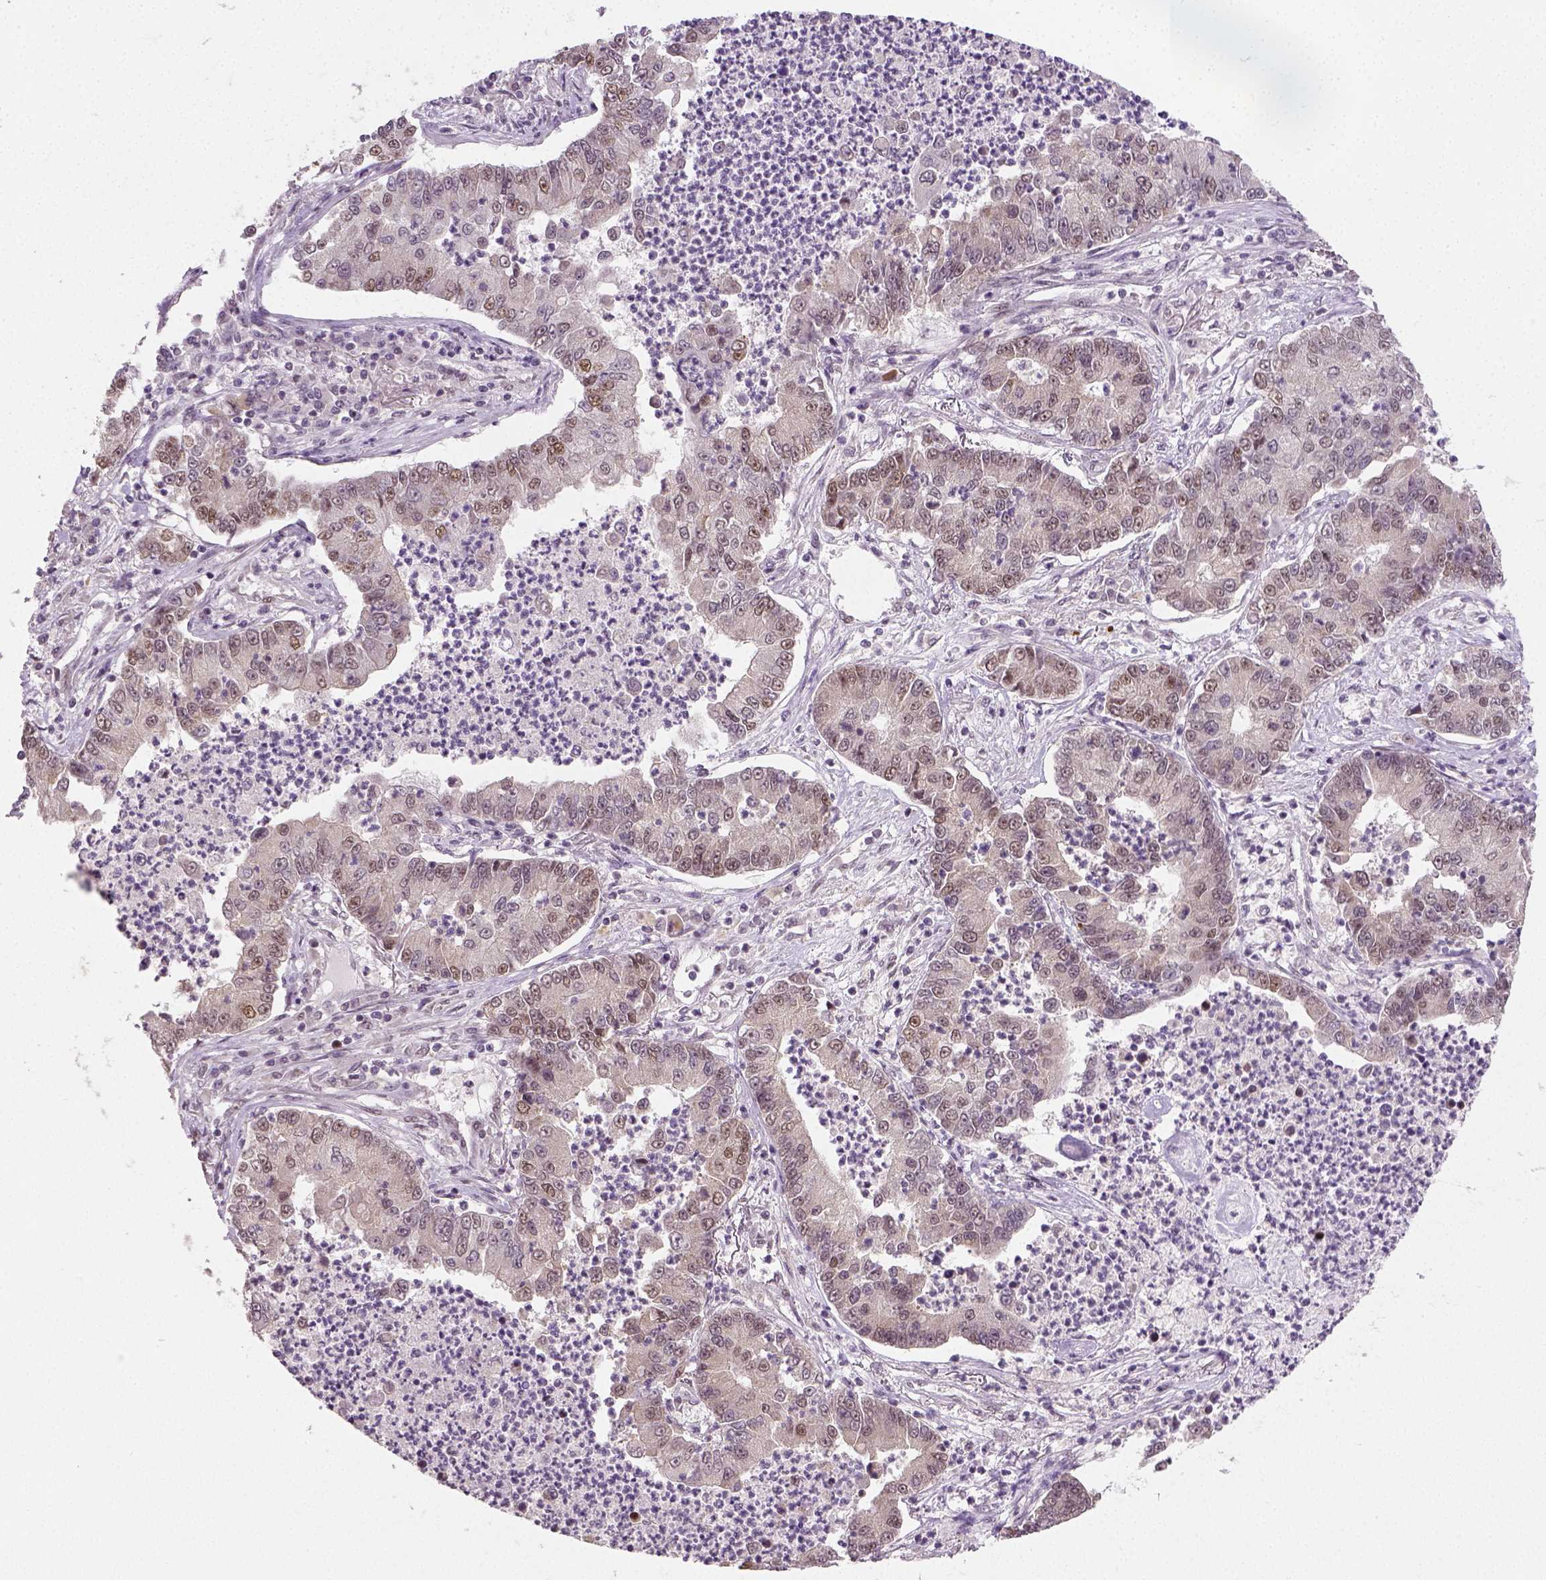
{"staining": {"intensity": "weak", "quantity": "25%-75%", "location": "nuclear"}, "tissue": "lung cancer", "cell_type": "Tumor cells", "image_type": "cancer", "snomed": [{"axis": "morphology", "description": "Adenocarcinoma, NOS"}, {"axis": "topography", "description": "Lung"}], "caption": "This histopathology image exhibits immunohistochemistry (IHC) staining of human lung cancer (adenocarcinoma), with low weak nuclear expression in approximately 25%-75% of tumor cells.", "gene": "FANCE", "patient": {"sex": "female", "age": 57}}